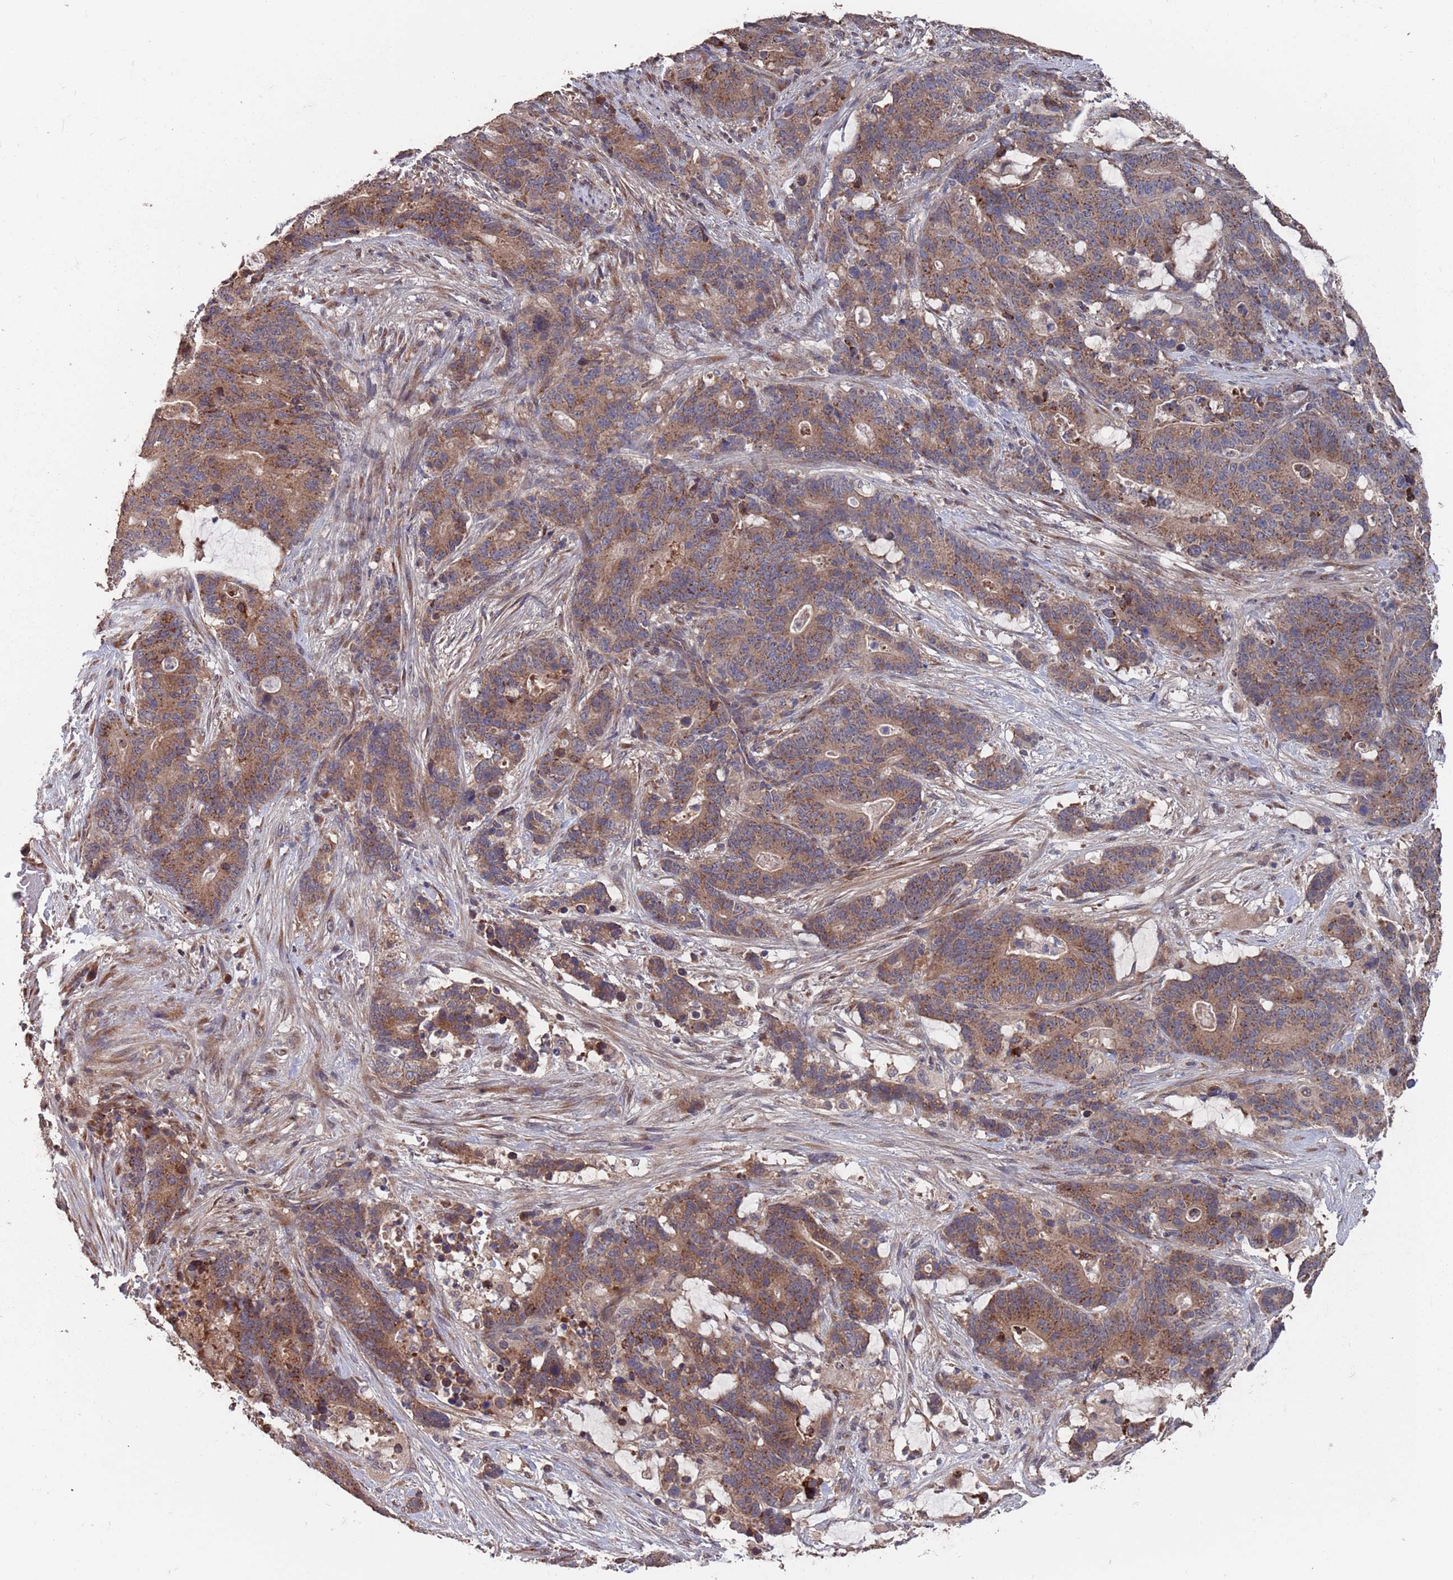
{"staining": {"intensity": "moderate", "quantity": ">75%", "location": "cytoplasmic/membranous"}, "tissue": "stomach cancer", "cell_type": "Tumor cells", "image_type": "cancer", "snomed": [{"axis": "morphology", "description": "Adenocarcinoma, NOS"}, {"axis": "topography", "description": "Stomach"}], "caption": "IHC histopathology image of neoplastic tissue: adenocarcinoma (stomach) stained using IHC demonstrates medium levels of moderate protein expression localized specifically in the cytoplasmic/membranous of tumor cells, appearing as a cytoplasmic/membranous brown color.", "gene": "UNC45A", "patient": {"sex": "female", "age": 76}}